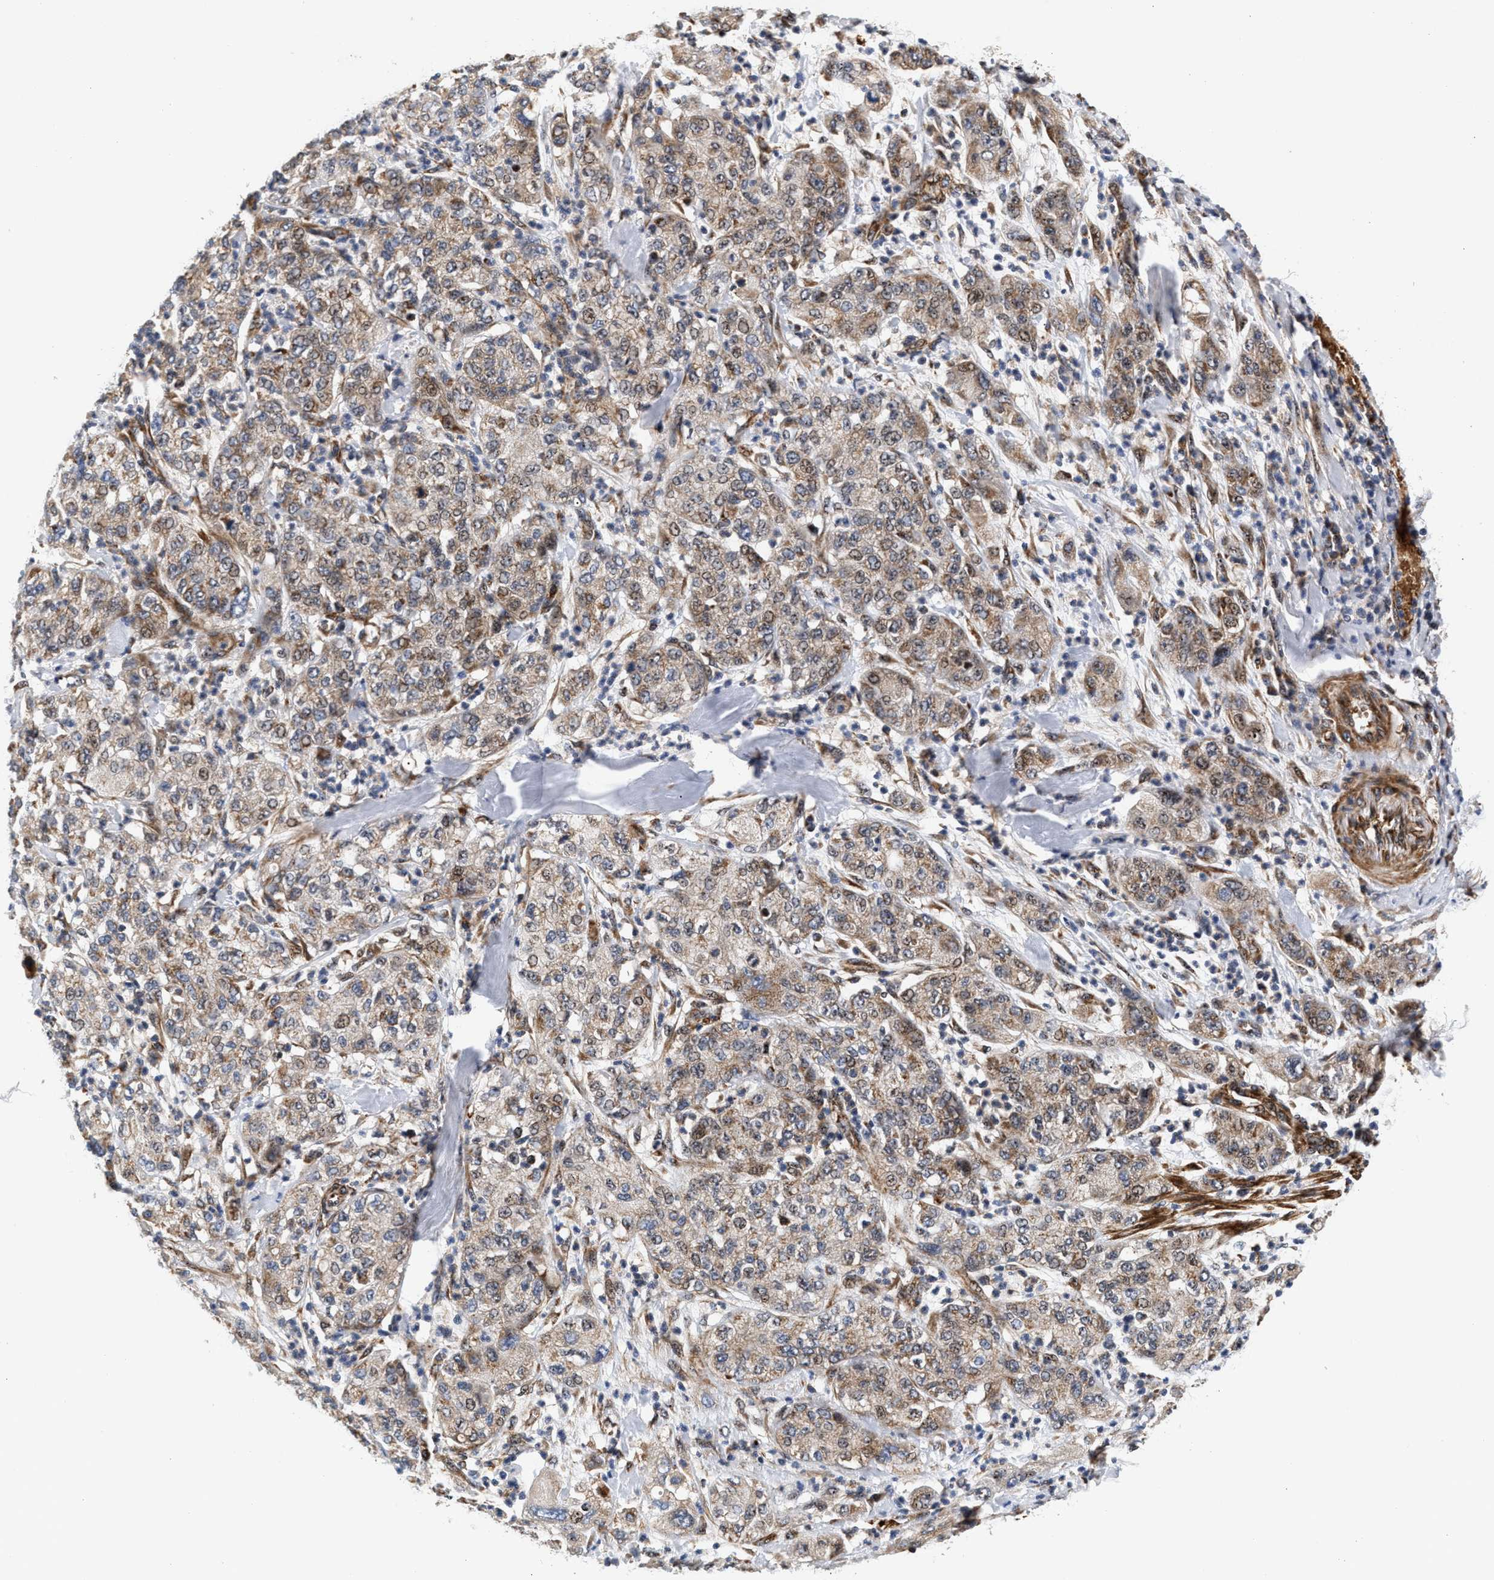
{"staining": {"intensity": "weak", "quantity": ">75%", "location": "cytoplasmic/membranous"}, "tissue": "pancreatic cancer", "cell_type": "Tumor cells", "image_type": "cancer", "snomed": [{"axis": "morphology", "description": "Adenocarcinoma, NOS"}, {"axis": "topography", "description": "Pancreas"}], "caption": "An image of human pancreatic cancer (adenocarcinoma) stained for a protein exhibits weak cytoplasmic/membranous brown staining in tumor cells.", "gene": "SGK1", "patient": {"sex": "female", "age": 78}}